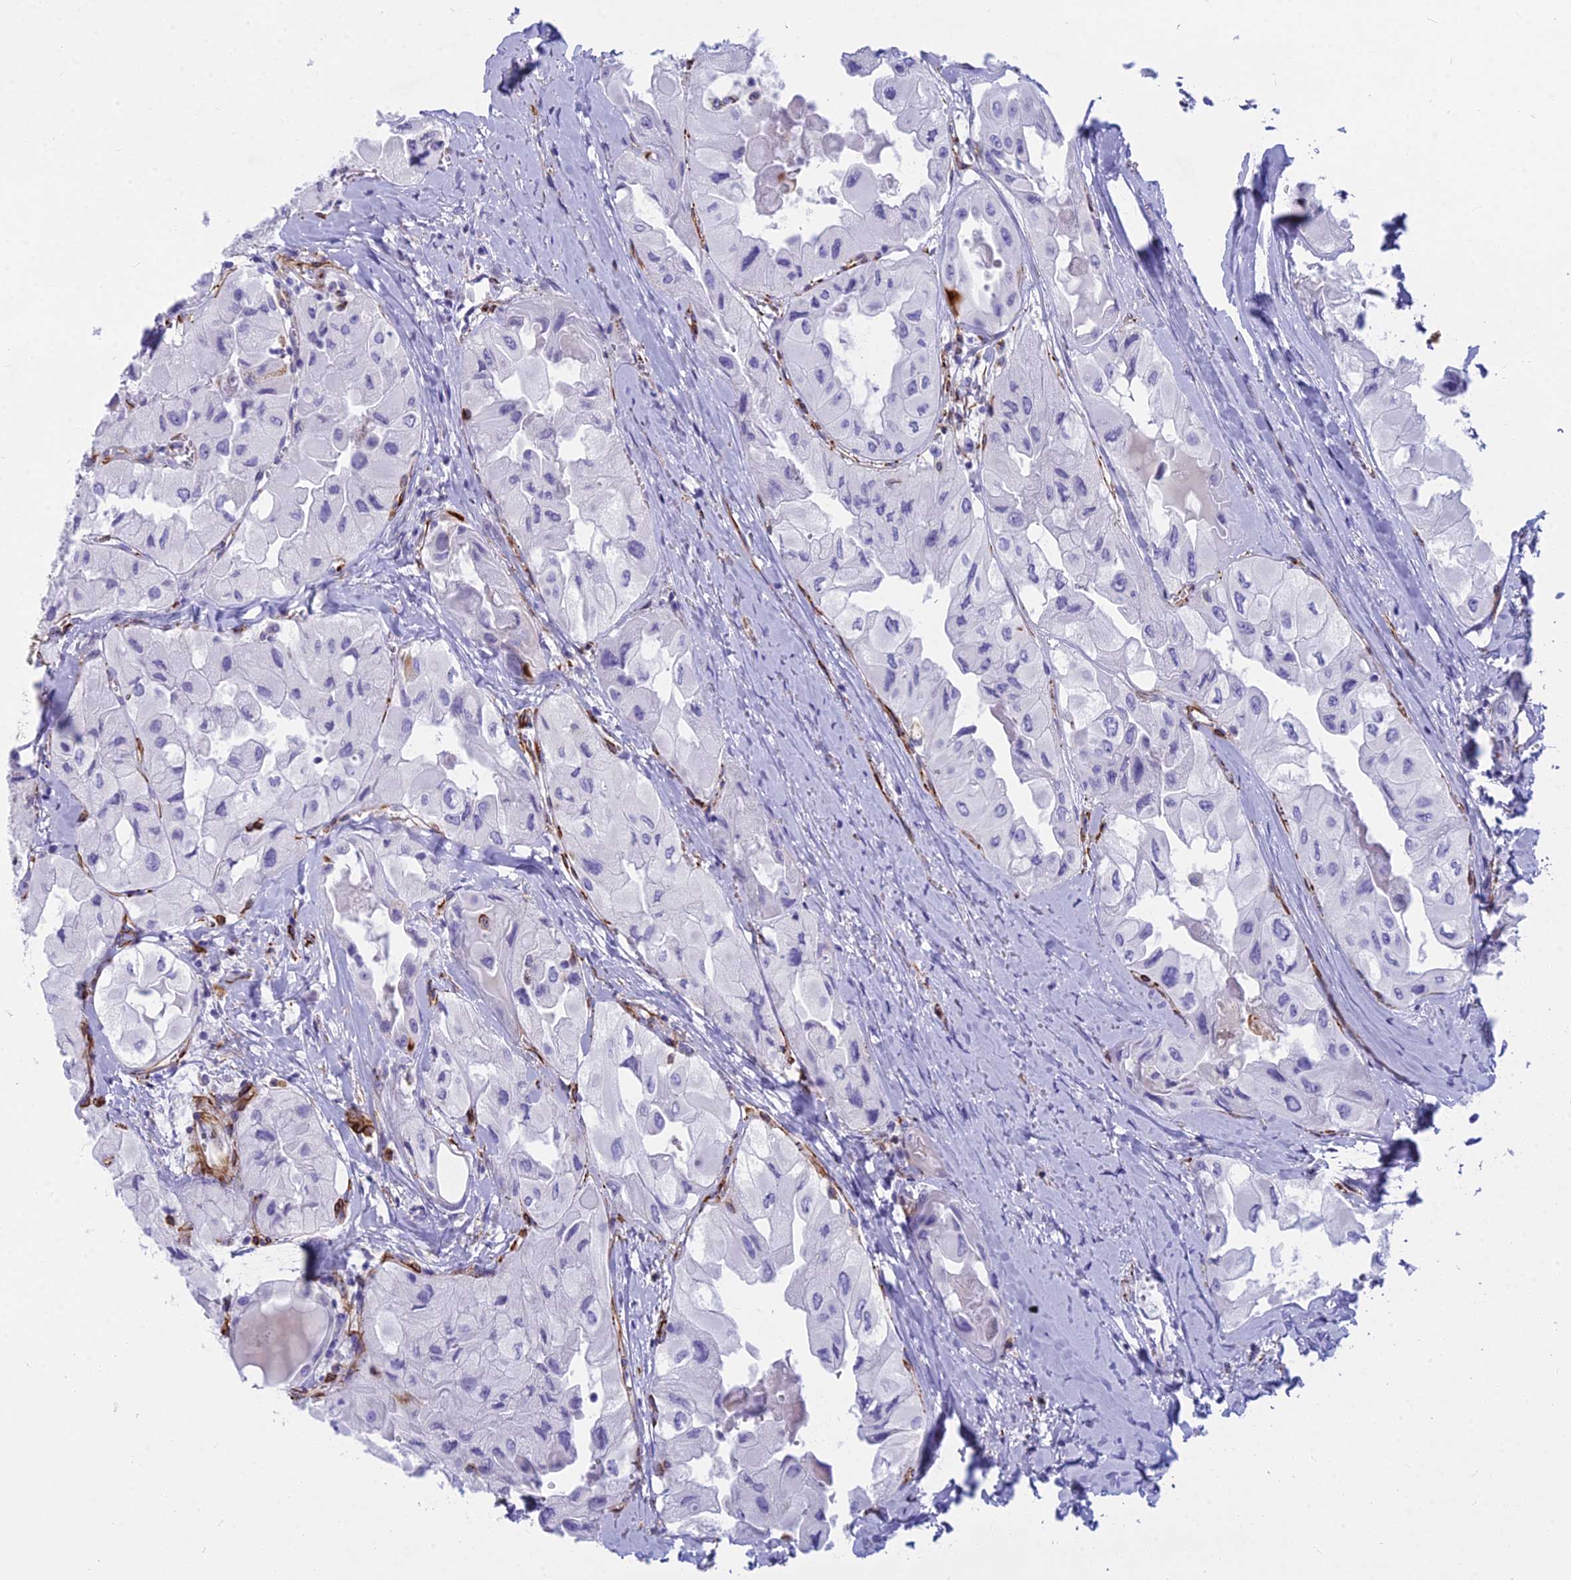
{"staining": {"intensity": "negative", "quantity": "none", "location": "none"}, "tissue": "thyroid cancer", "cell_type": "Tumor cells", "image_type": "cancer", "snomed": [{"axis": "morphology", "description": "Normal tissue, NOS"}, {"axis": "morphology", "description": "Papillary adenocarcinoma, NOS"}, {"axis": "topography", "description": "Thyroid gland"}], "caption": "Tumor cells are negative for protein expression in human thyroid papillary adenocarcinoma.", "gene": "EVI2A", "patient": {"sex": "female", "age": 59}}